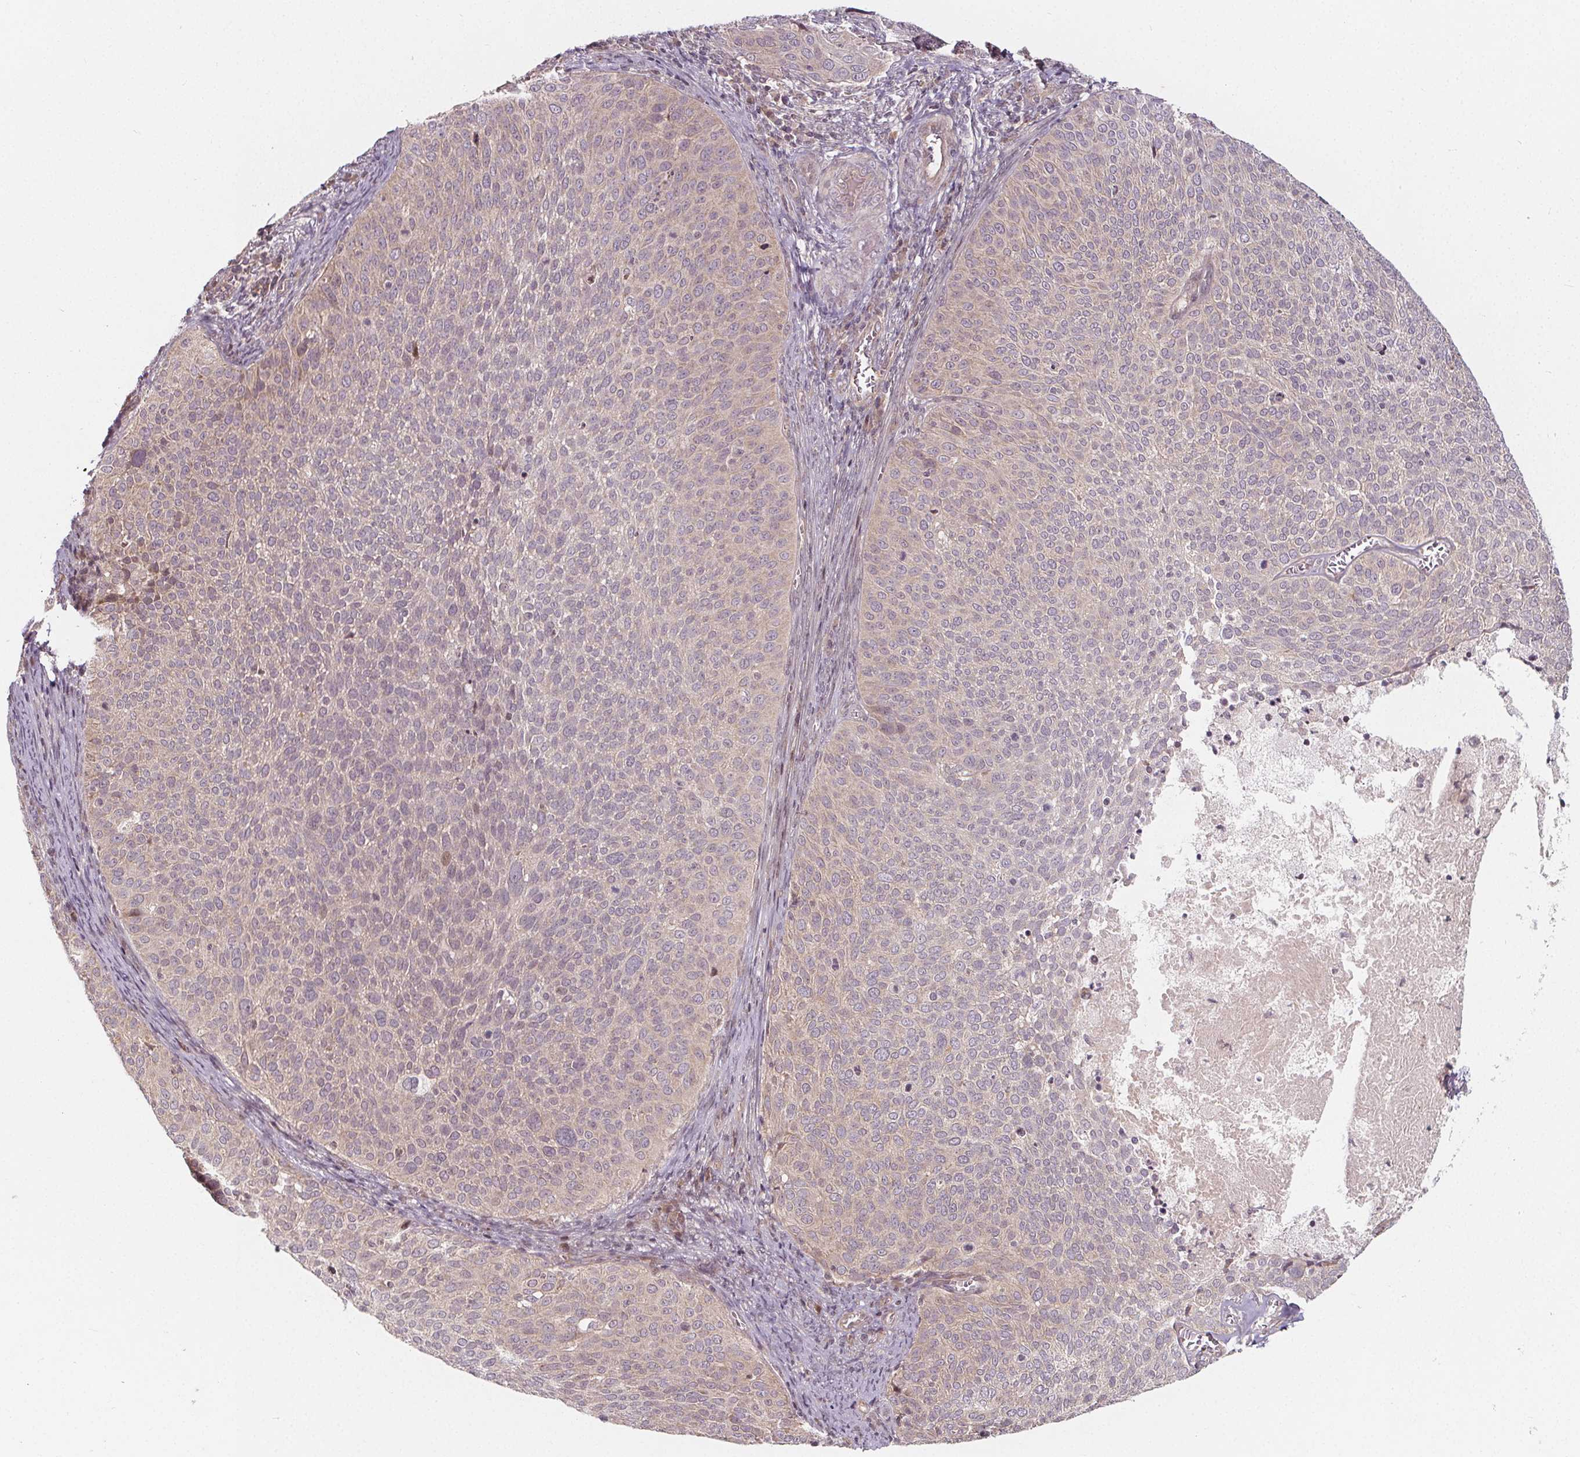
{"staining": {"intensity": "weak", "quantity": "<25%", "location": "cytoplasmic/membranous"}, "tissue": "cervical cancer", "cell_type": "Tumor cells", "image_type": "cancer", "snomed": [{"axis": "morphology", "description": "Squamous cell carcinoma, NOS"}, {"axis": "topography", "description": "Cervix"}], "caption": "IHC of squamous cell carcinoma (cervical) demonstrates no positivity in tumor cells.", "gene": "AKT1S1", "patient": {"sex": "female", "age": 39}}